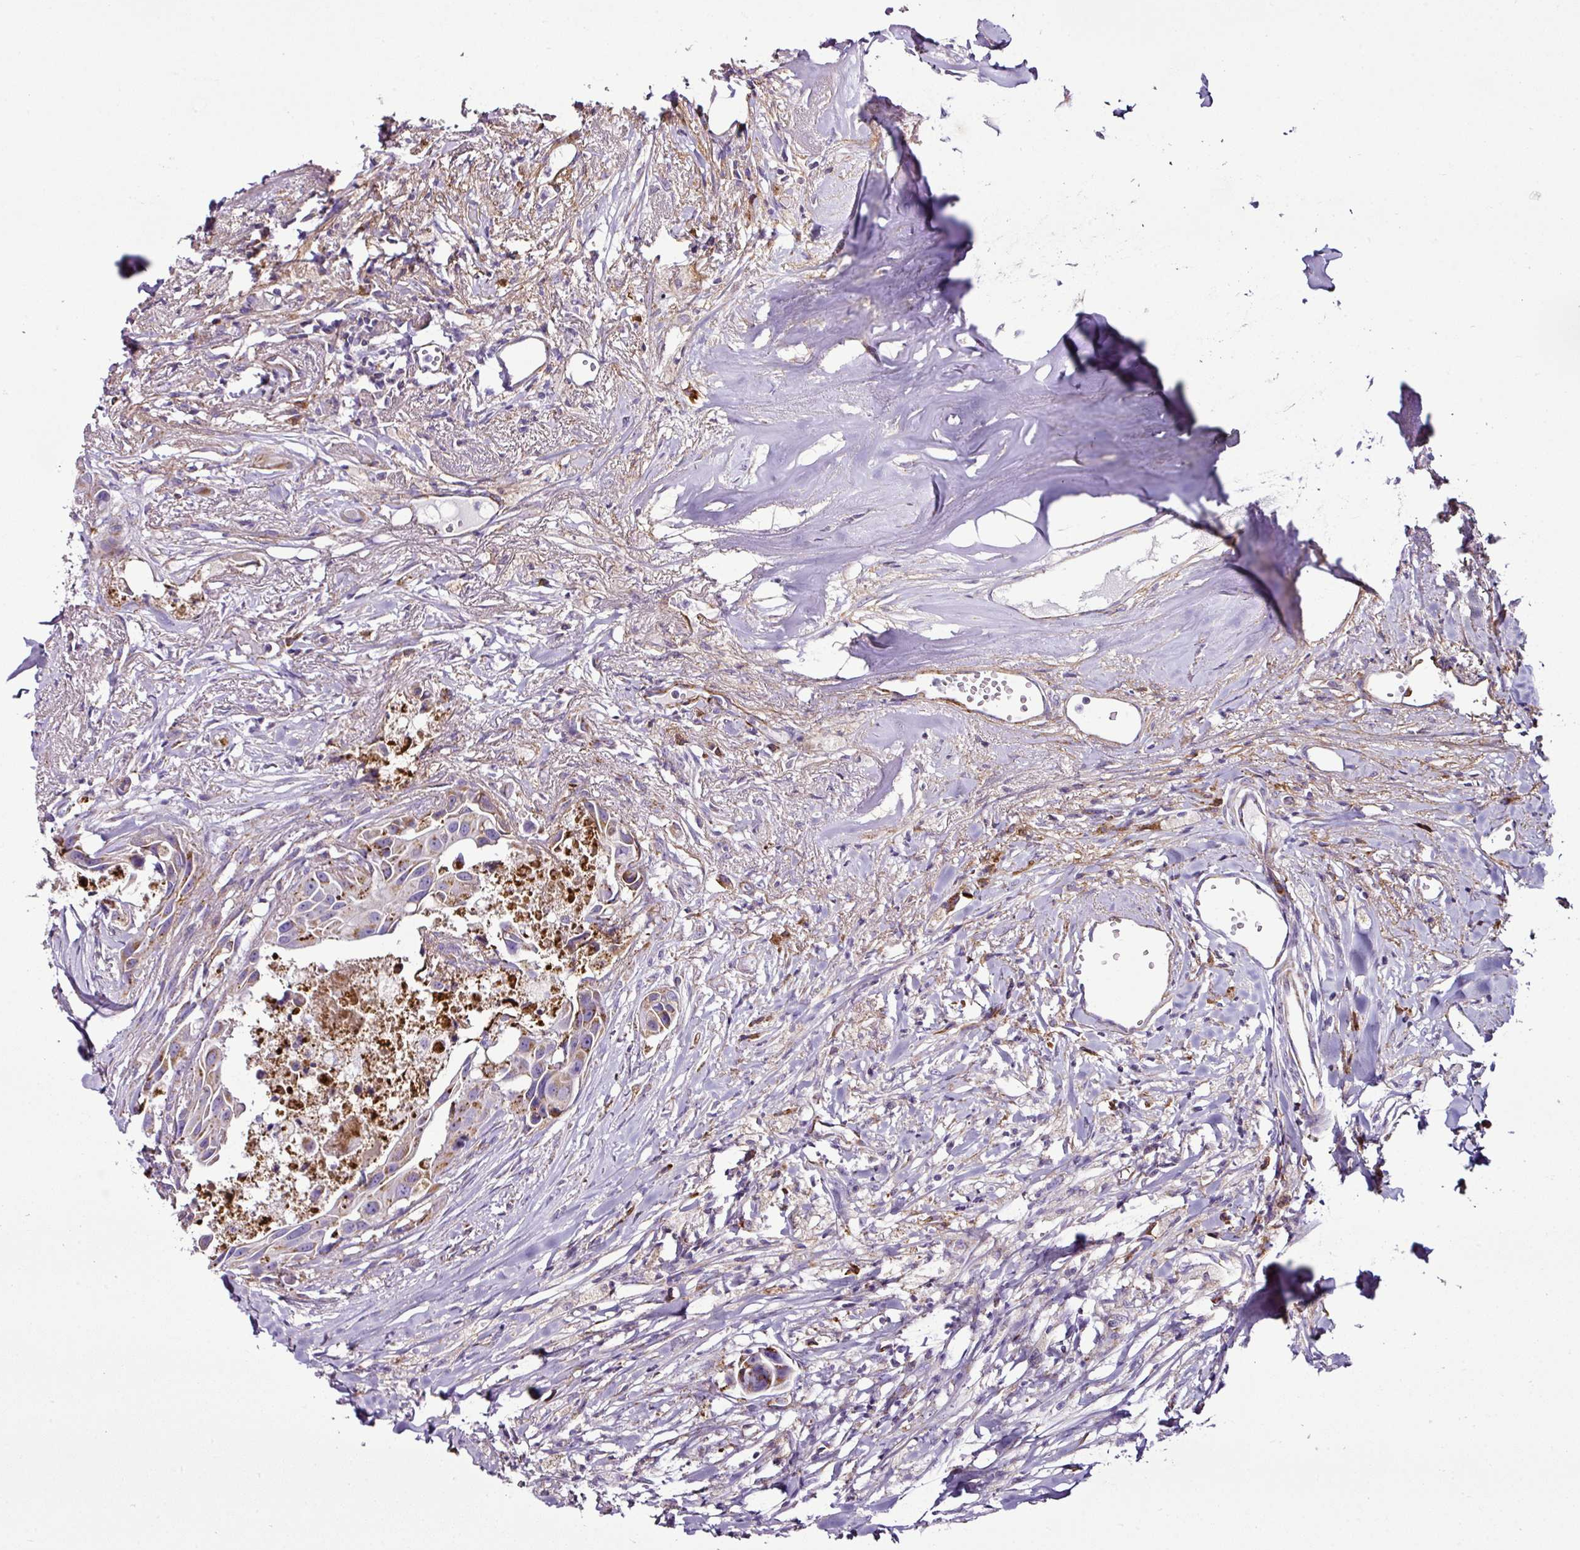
{"staining": {"intensity": "moderate", "quantity": "25%-75%", "location": "cytoplasmic/membranous"}, "tissue": "head and neck cancer", "cell_type": "Tumor cells", "image_type": "cancer", "snomed": [{"axis": "morphology", "description": "Adenocarcinoma, NOS"}, {"axis": "morphology", "description": "Adenocarcinoma, metastatic, NOS"}, {"axis": "topography", "description": "Head-Neck"}], "caption": "Head and neck cancer was stained to show a protein in brown. There is medium levels of moderate cytoplasmic/membranous positivity in about 25%-75% of tumor cells.", "gene": "DPAGT1", "patient": {"sex": "male", "age": 75}}